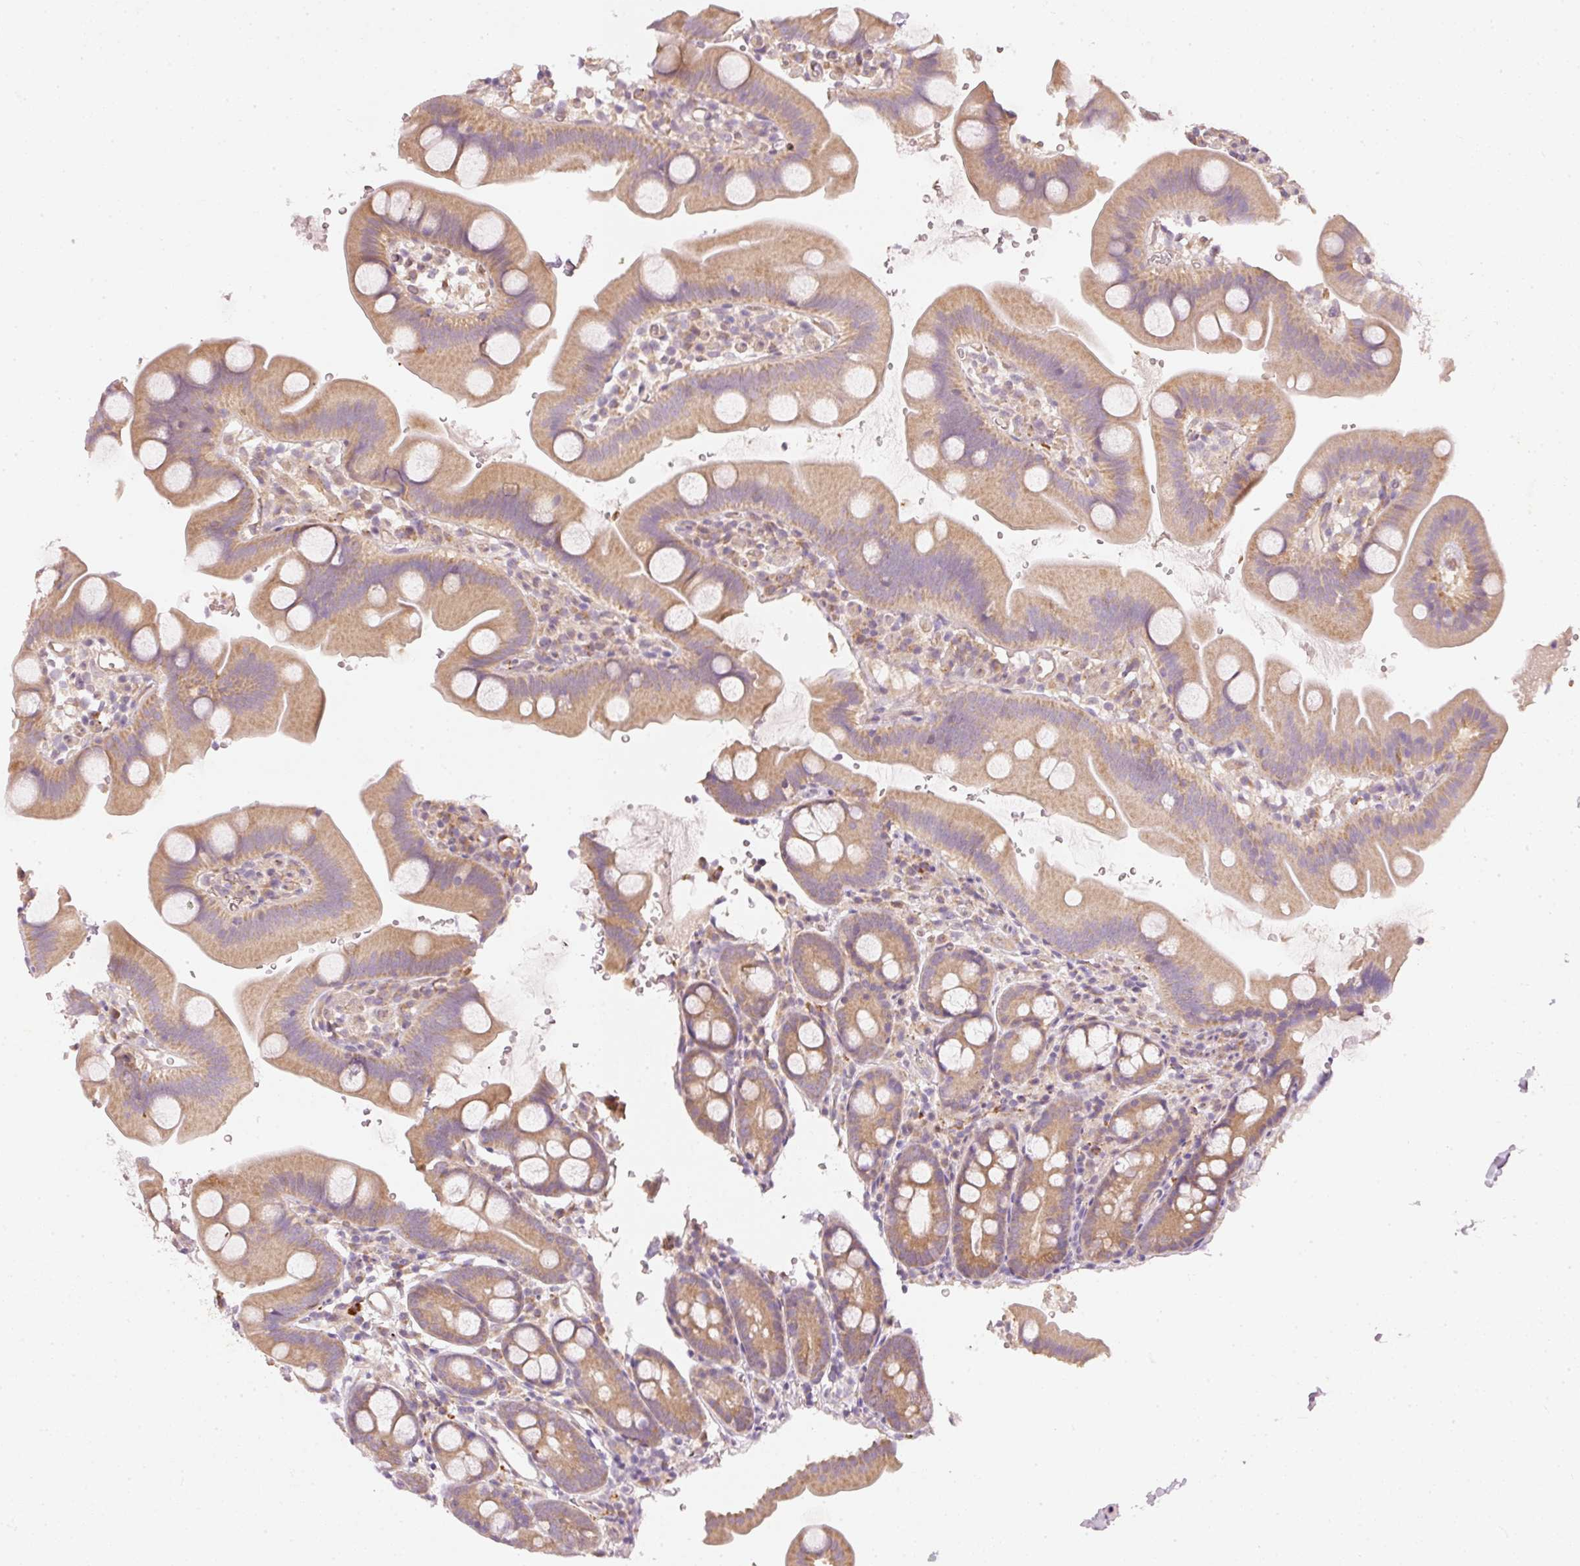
{"staining": {"intensity": "moderate", "quantity": ">75%", "location": "cytoplasmic/membranous"}, "tissue": "small intestine", "cell_type": "Glandular cells", "image_type": "normal", "snomed": [{"axis": "morphology", "description": "Normal tissue, NOS"}, {"axis": "topography", "description": "Small intestine"}], "caption": "Small intestine stained with immunohistochemistry (IHC) exhibits moderate cytoplasmic/membranous staining in about >75% of glandular cells.", "gene": "RGL2", "patient": {"sex": "female", "age": 68}}